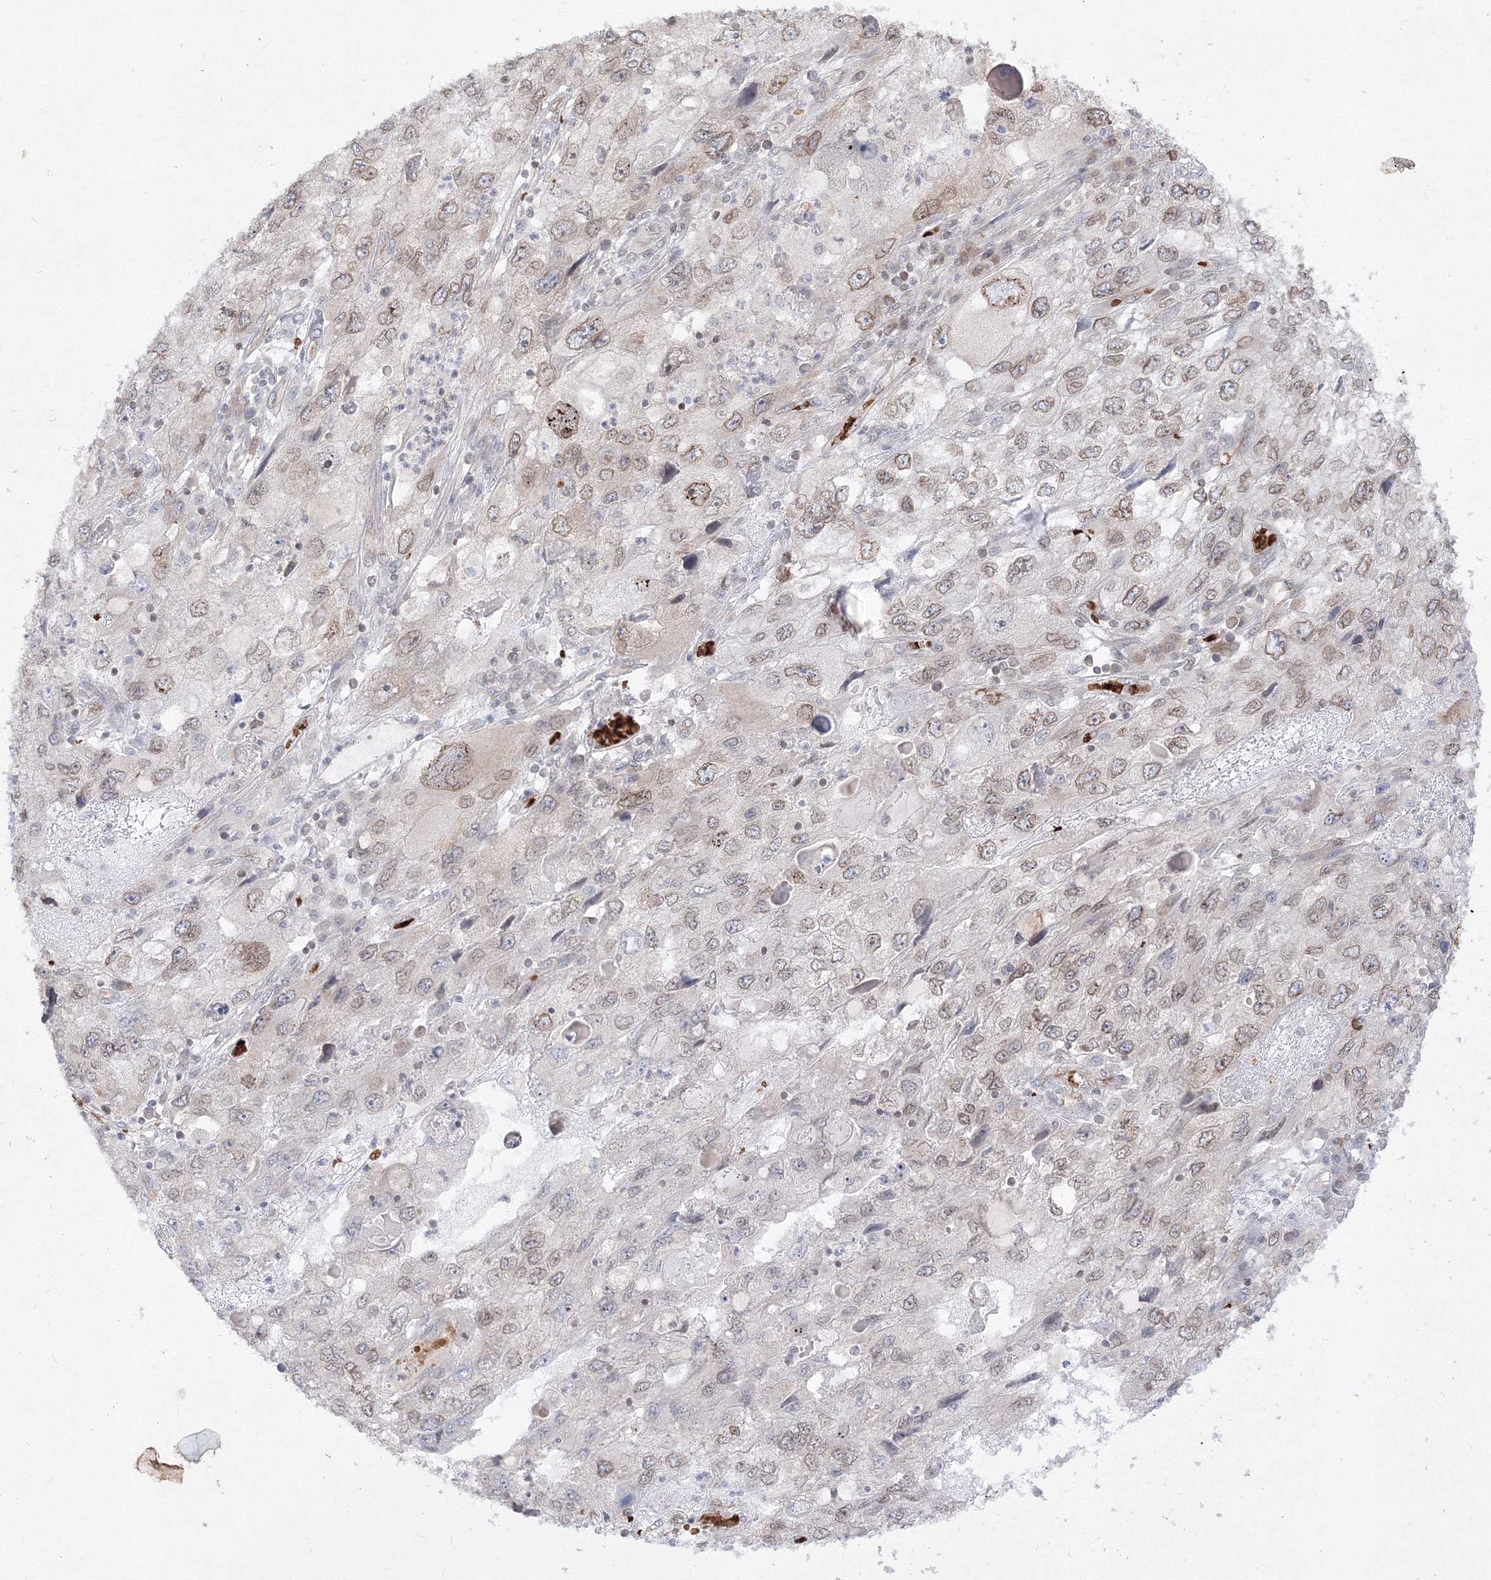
{"staining": {"intensity": "weak", "quantity": "25%-75%", "location": "cytoplasmic/membranous,nuclear"}, "tissue": "endometrial cancer", "cell_type": "Tumor cells", "image_type": "cancer", "snomed": [{"axis": "morphology", "description": "Adenocarcinoma, NOS"}, {"axis": "topography", "description": "Endometrium"}], "caption": "This is an image of IHC staining of adenocarcinoma (endometrial), which shows weak positivity in the cytoplasmic/membranous and nuclear of tumor cells.", "gene": "DNAJB2", "patient": {"sex": "female", "age": 49}}